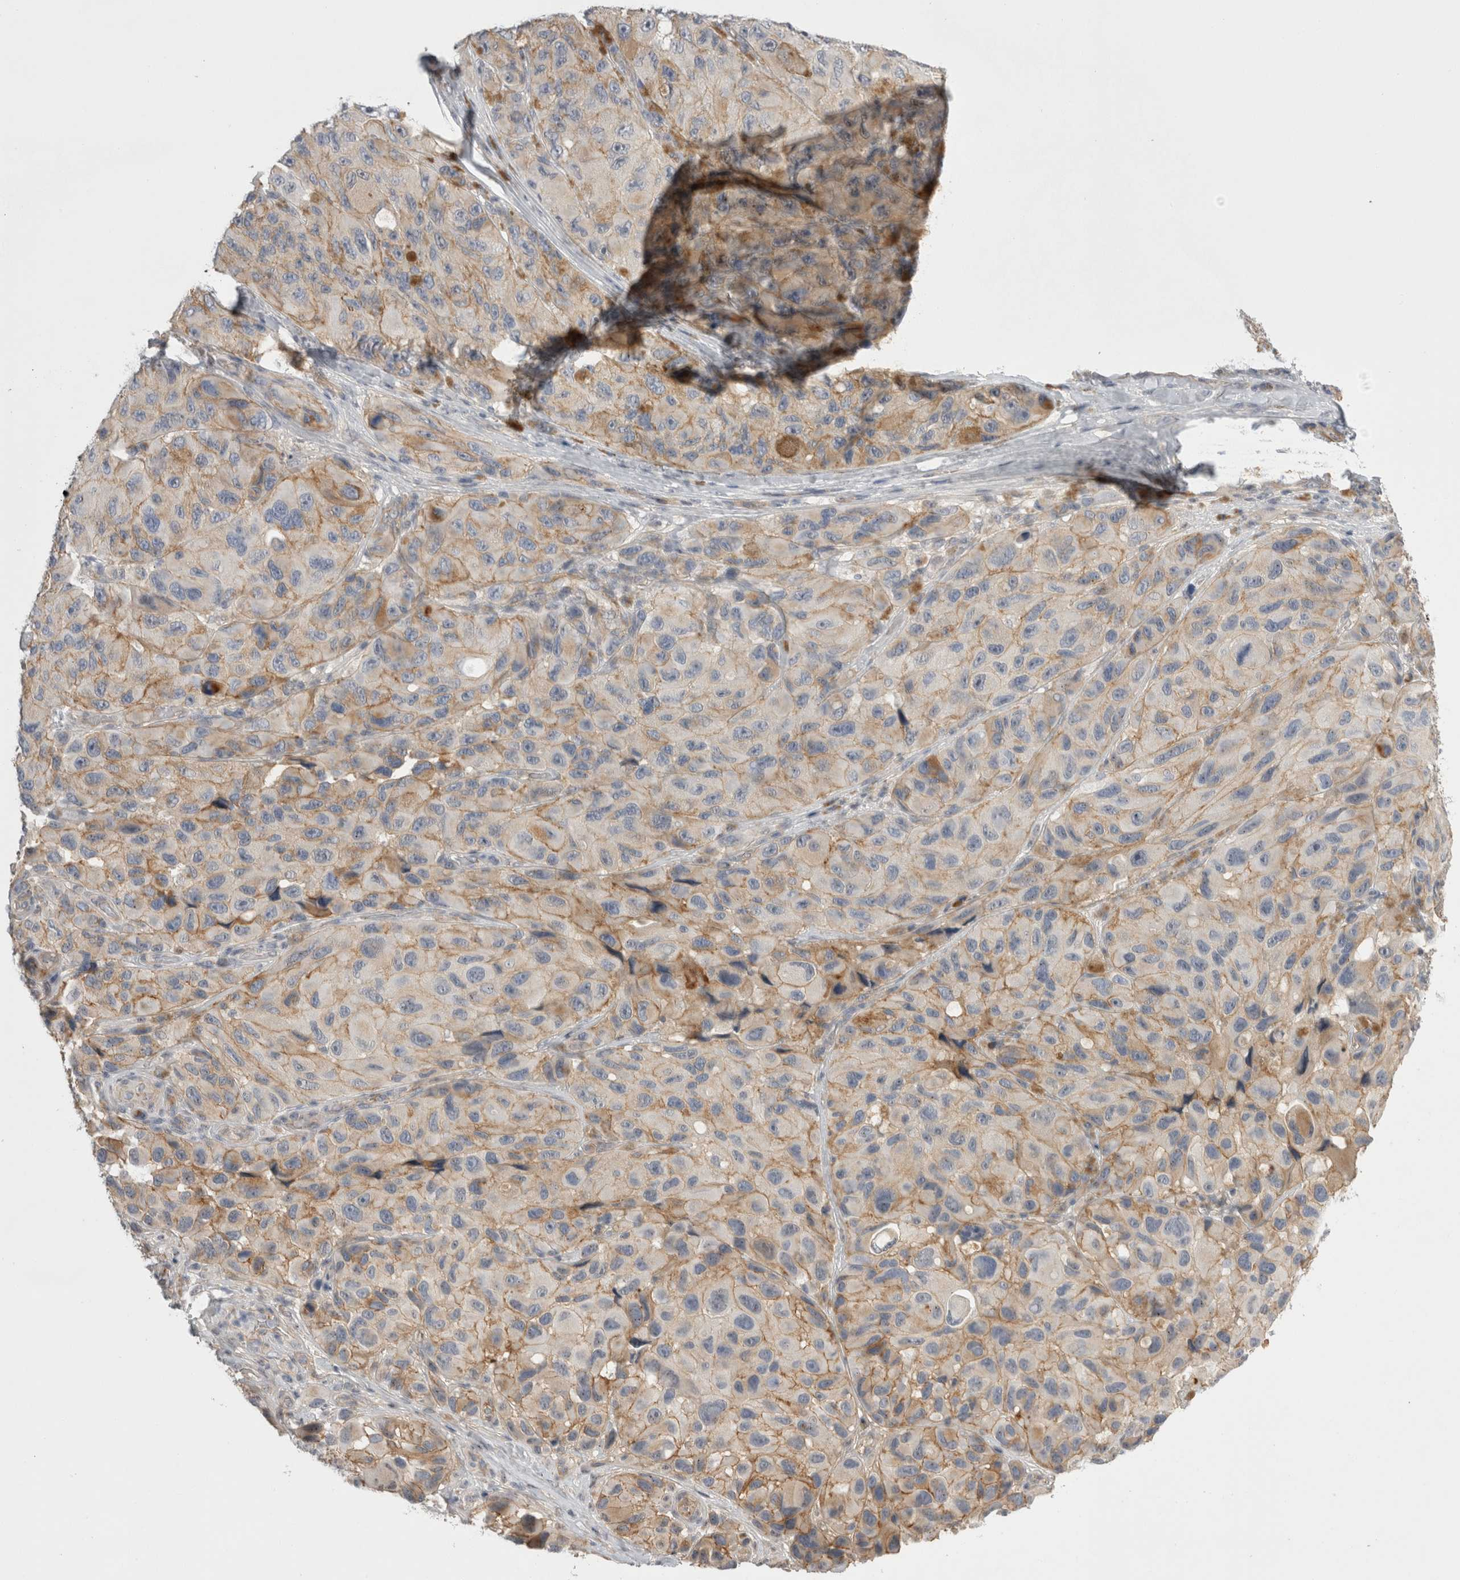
{"staining": {"intensity": "moderate", "quantity": "25%-75%", "location": "cytoplasmic/membranous"}, "tissue": "melanoma", "cell_type": "Tumor cells", "image_type": "cancer", "snomed": [{"axis": "morphology", "description": "Malignant melanoma, NOS"}, {"axis": "topography", "description": "Skin"}], "caption": "An image showing moderate cytoplasmic/membranous positivity in approximately 25%-75% of tumor cells in malignant melanoma, as visualized by brown immunohistochemical staining.", "gene": "VANGL1", "patient": {"sex": "female", "age": 73}}